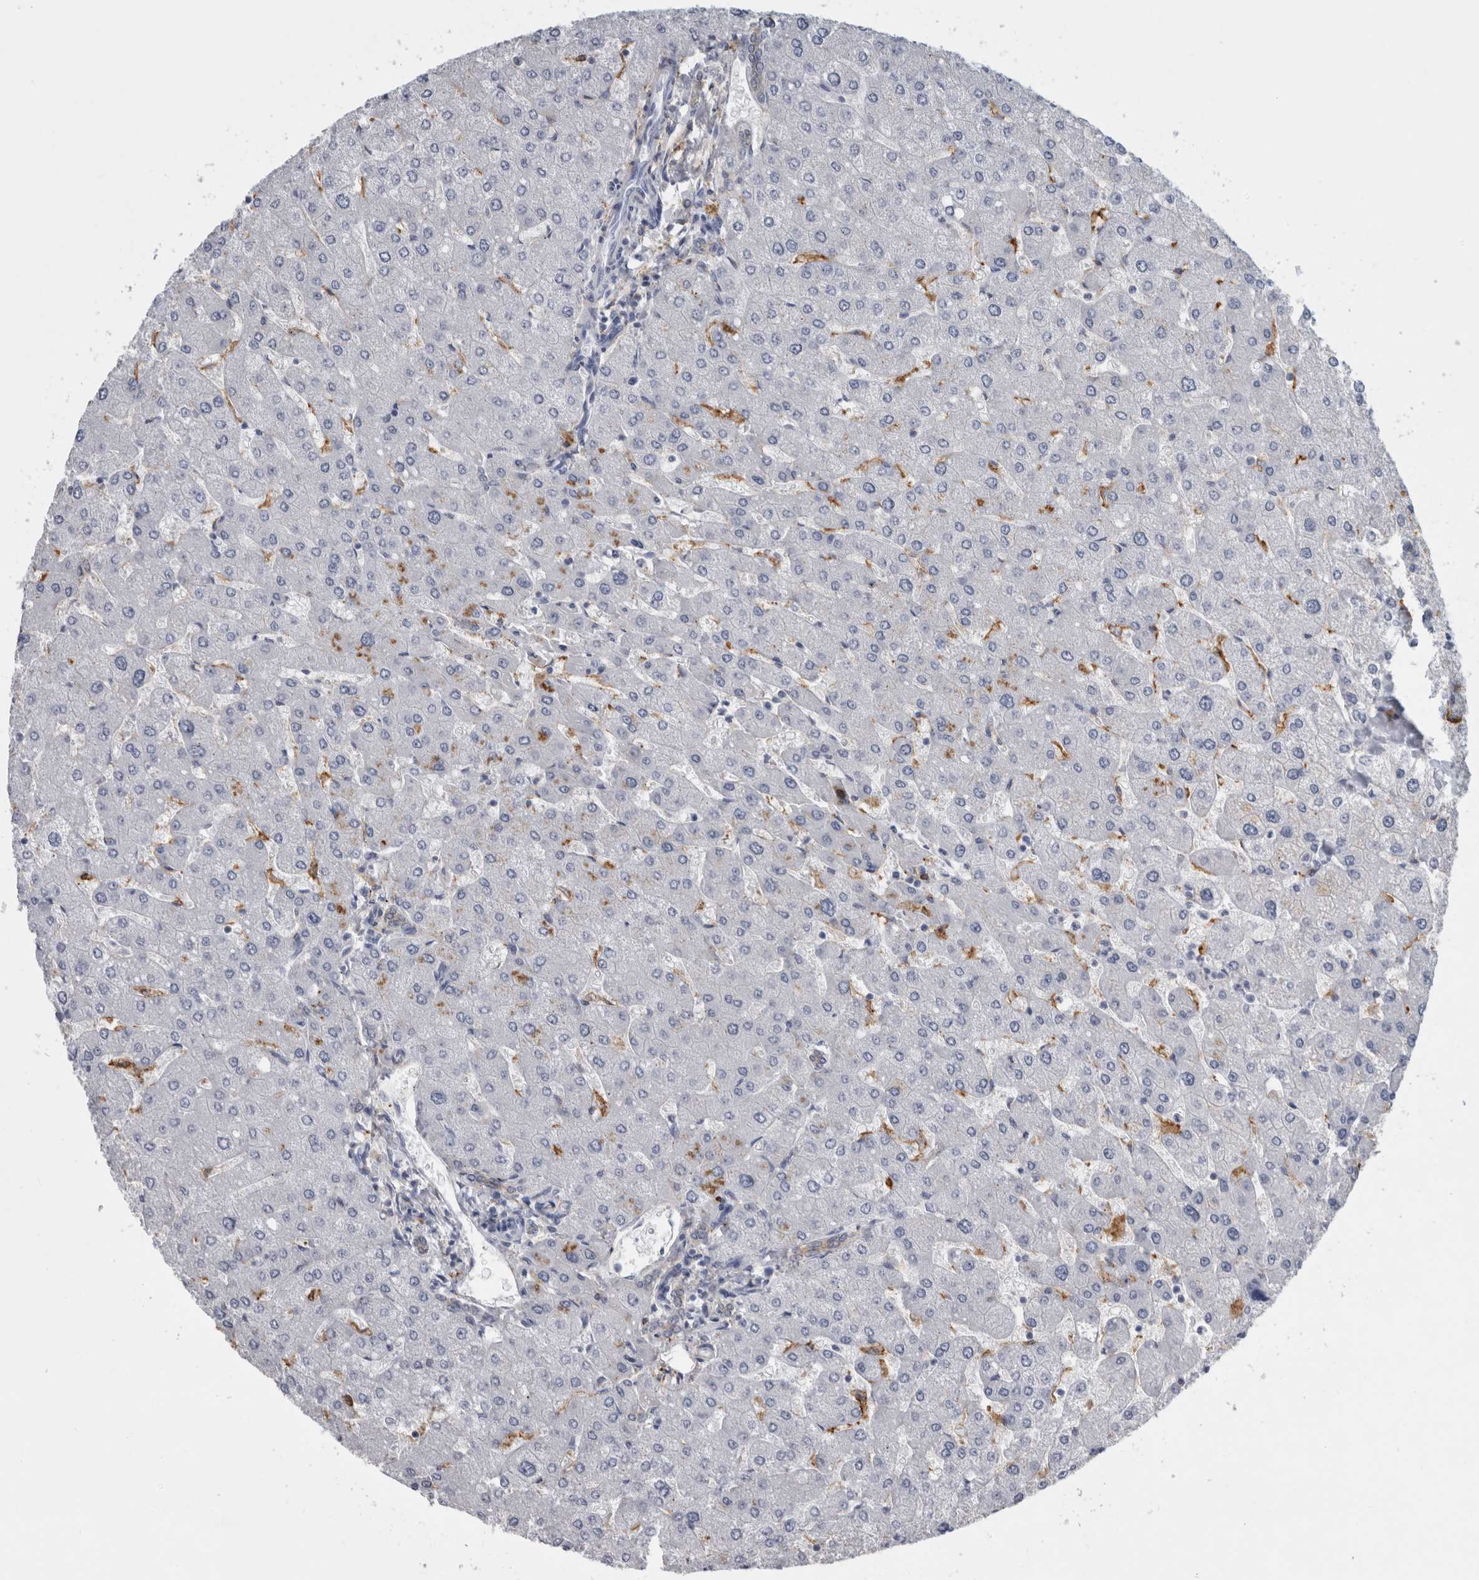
{"staining": {"intensity": "negative", "quantity": "none", "location": "none"}, "tissue": "liver", "cell_type": "Cholangiocytes", "image_type": "normal", "snomed": [{"axis": "morphology", "description": "Normal tissue, NOS"}, {"axis": "topography", "description": "Liver"}], "caption": "This histopathology image is of normal liver stained with IHC to label a protein in brown with the nuclei are counter-stained blue. There is no expression in cholangiocytes.", "gene": "DNAJC24", "patient": {"sex": "male", "age": 55}}